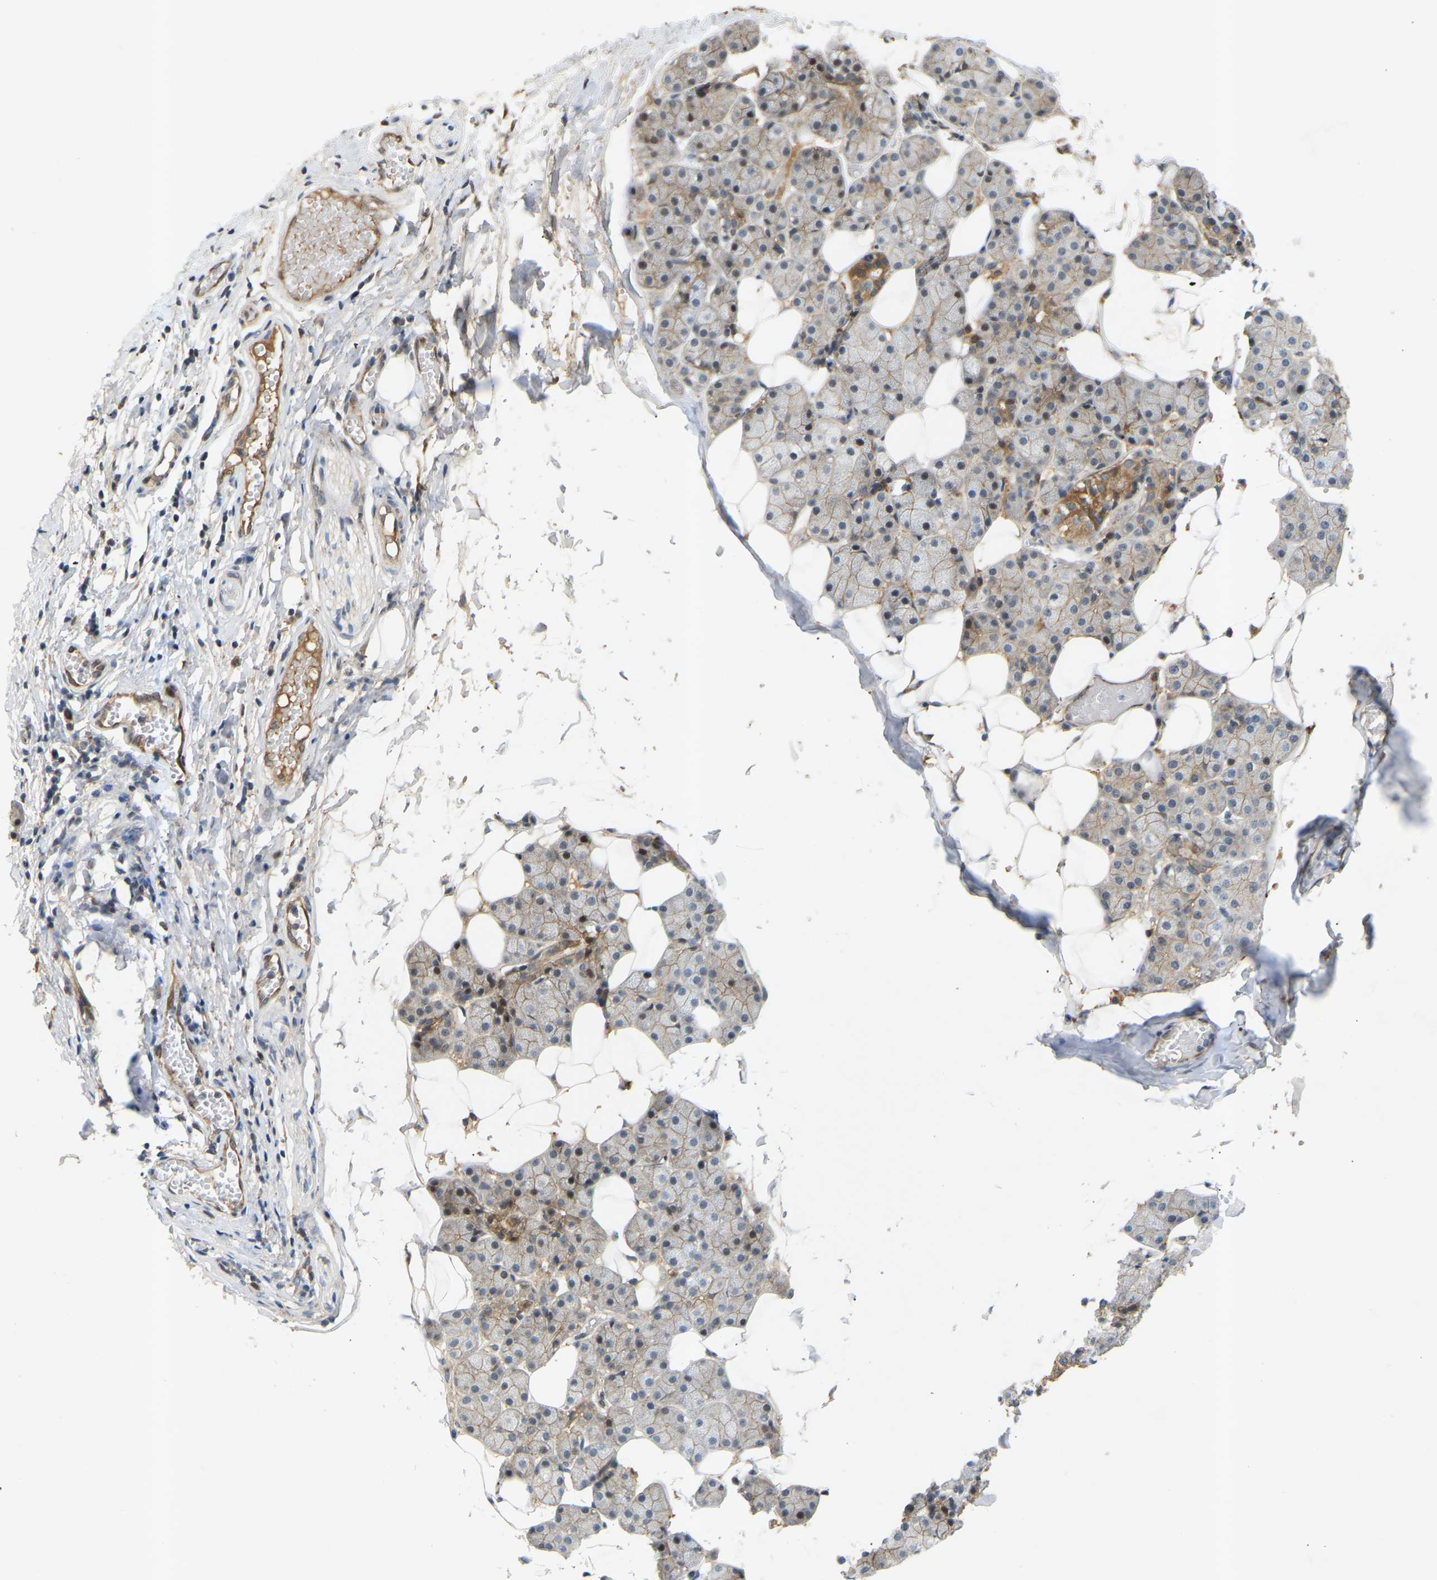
{"staining": {"intensity": "moderate", "quantity": "25%-75%", "location": "cytoplasmic/membranous"}, "tissue": "salivary gland", "cell_type": "Glandular cells", "image_type": "normal", "snomed": [{"axis": "morphology", "description": "Normal tissue, NOS"}, {"axis": "topography", "description": "Salivary gland"}], "caption": "Moderate cytoplasmic/membranous expression is appreciated in about 25%-75% of glandular cells in unremarkable salivary gland.", "gene": "ATP5MF", "patient": {"sex": "female", "age": 33}}